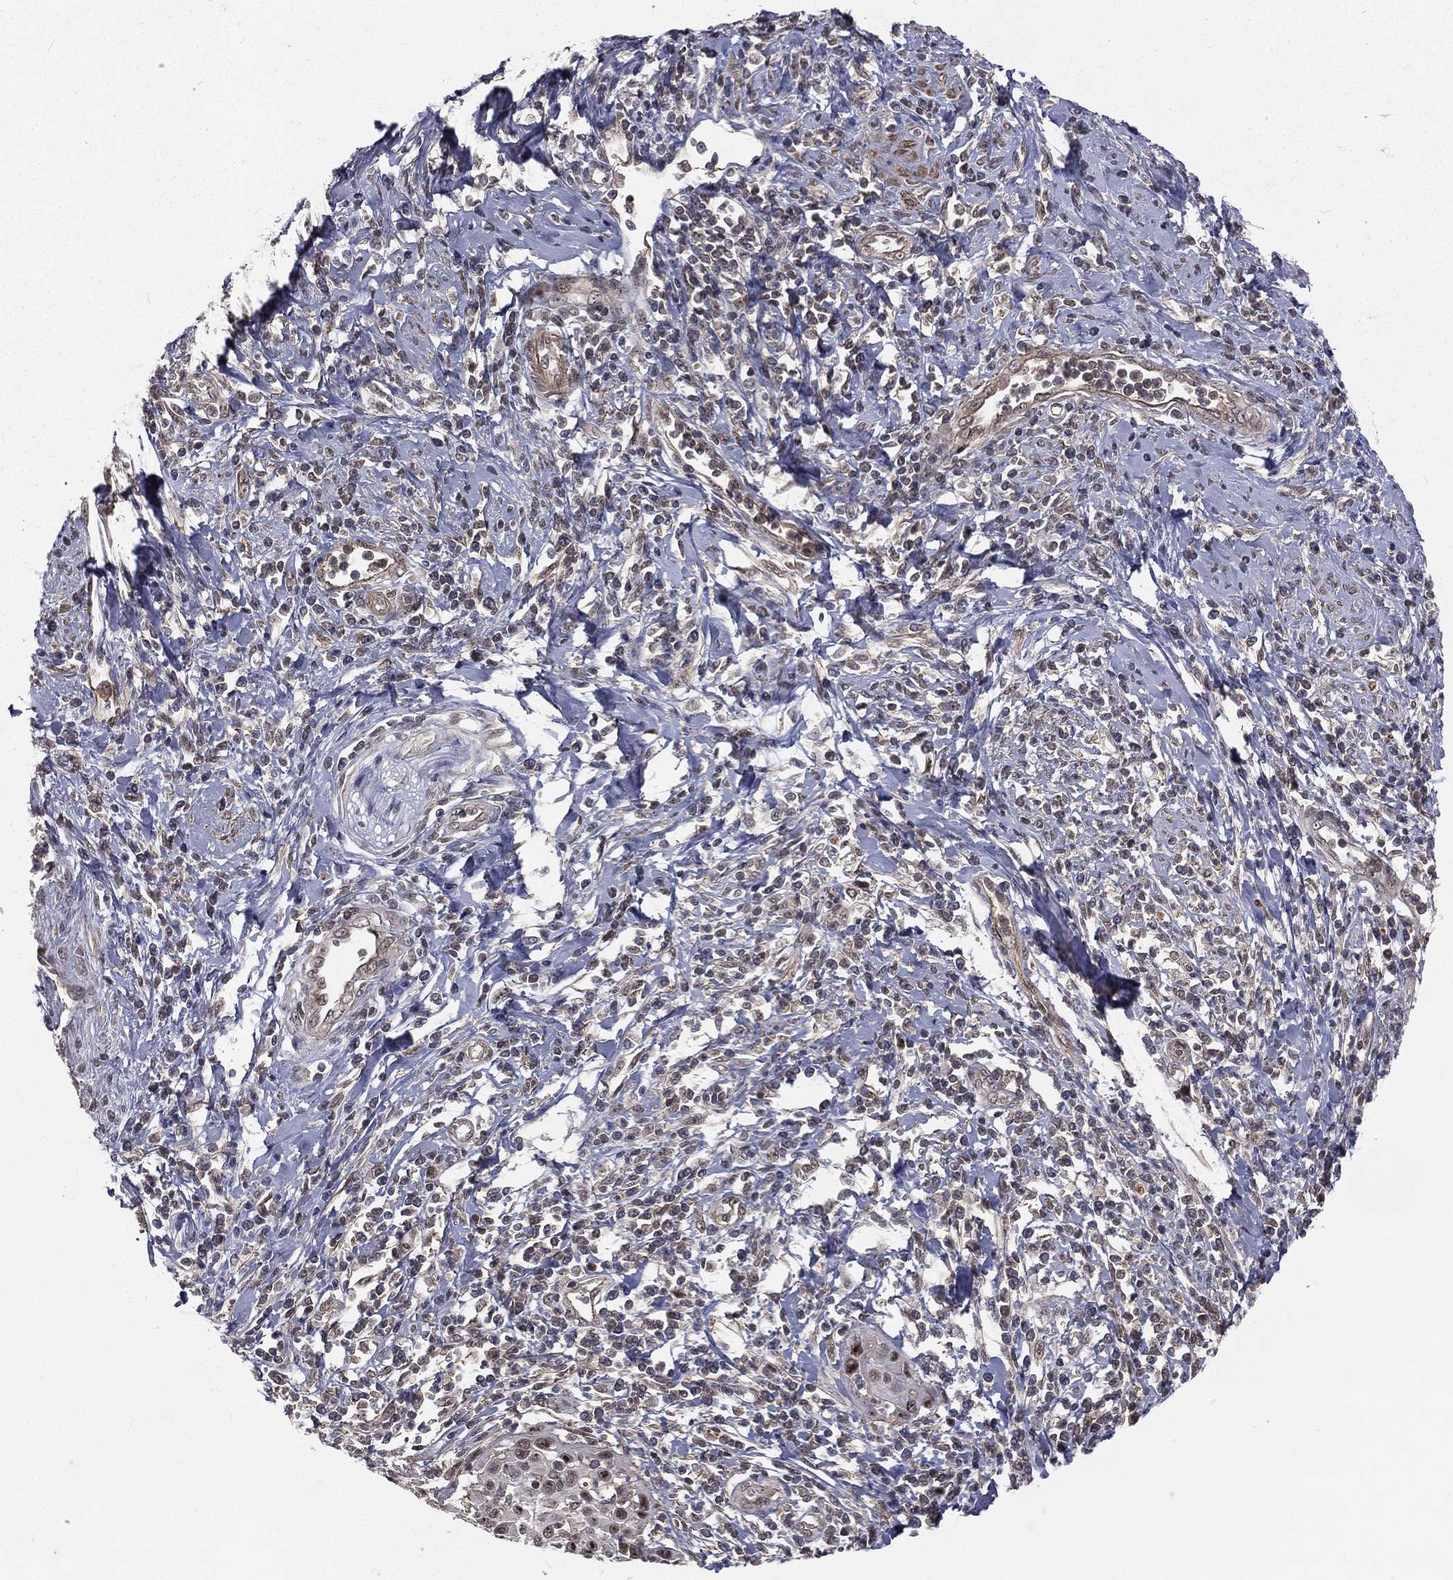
{"staining": {"intensity": "negative", "quantity": "none", "location": "none"}, "tissue": "cervical cancer", "cell_type": "Tumor cells", "image_type": "cancer", "snomed": [{"axis": "morphology", "description": "Squamous cell carcinoma, NOS"}, {"axis": "topography", "description": "Cervix"}], "caption": "This is an immunohistochemistry (IHC) histopathology image of cervical cancer (squamous cell carcinoma). There is no expression in tumor cells.", "gene": "MORC2", "patient": {"sex": "female", "age": 26}}